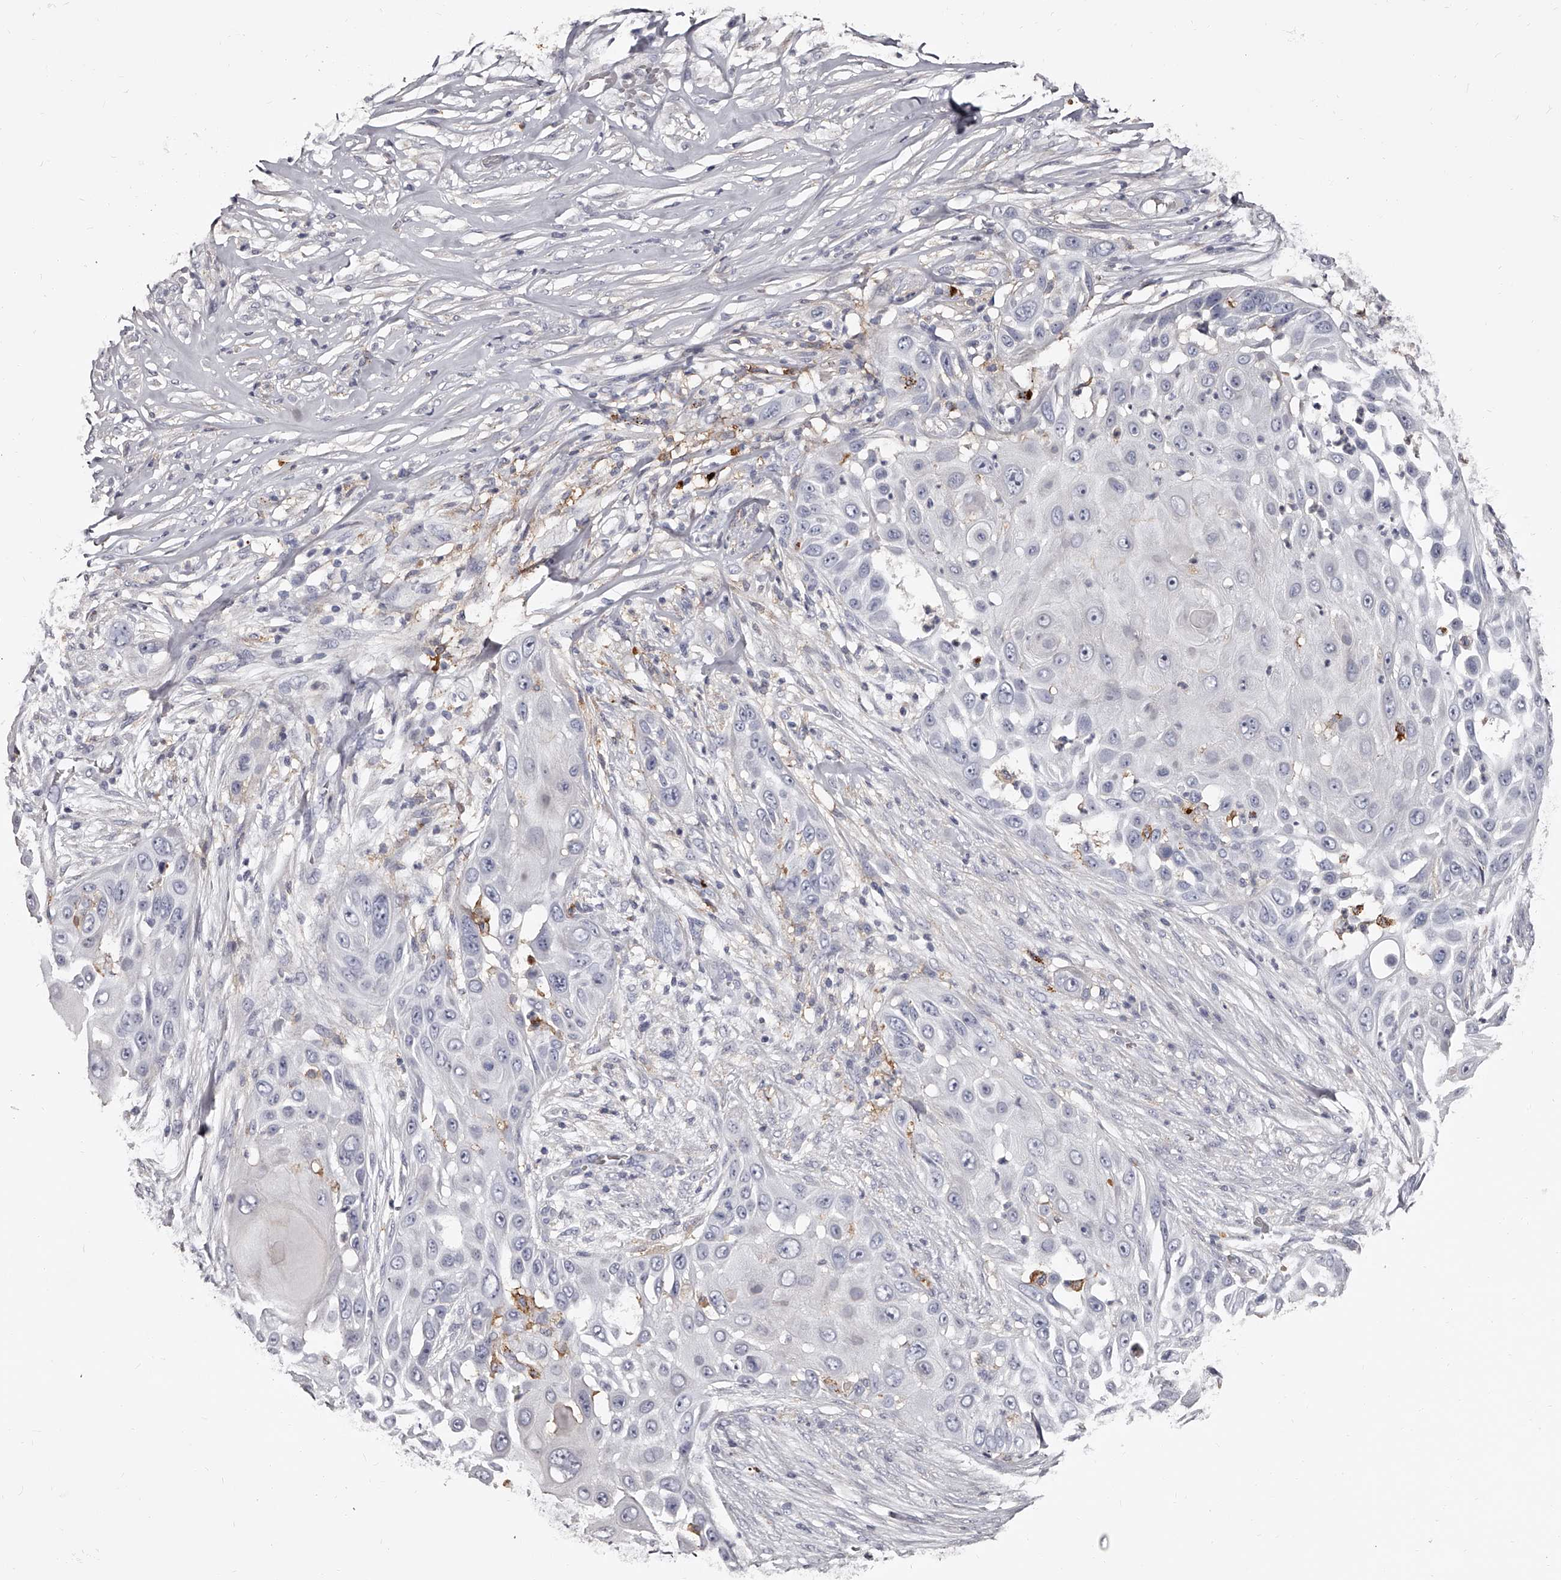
{"staining": {"intensity": "negative", "quantity": "none", "location": "none"}, "tissue": "skin cancer", "cell_type": "Tumor cells", "image_type": "cancer", "snomed": [{"axis": "morphology", "description": "Squamous cell carcinoma, NOS"}, {"axis": "topography", "description": "Skin"}], "caption": "Immunohistochemistry (IHC) image of neoplastic tissue: skin squamous cell carcinoma stained with DAB (3,3'-diaminobenzidine) reveals no significant protein positivity in tumor cells. (IHC, brightfield microscopy, high magnification).", "gene": "PACSIN1", "patient": {"sex": "female", "age": 44}}